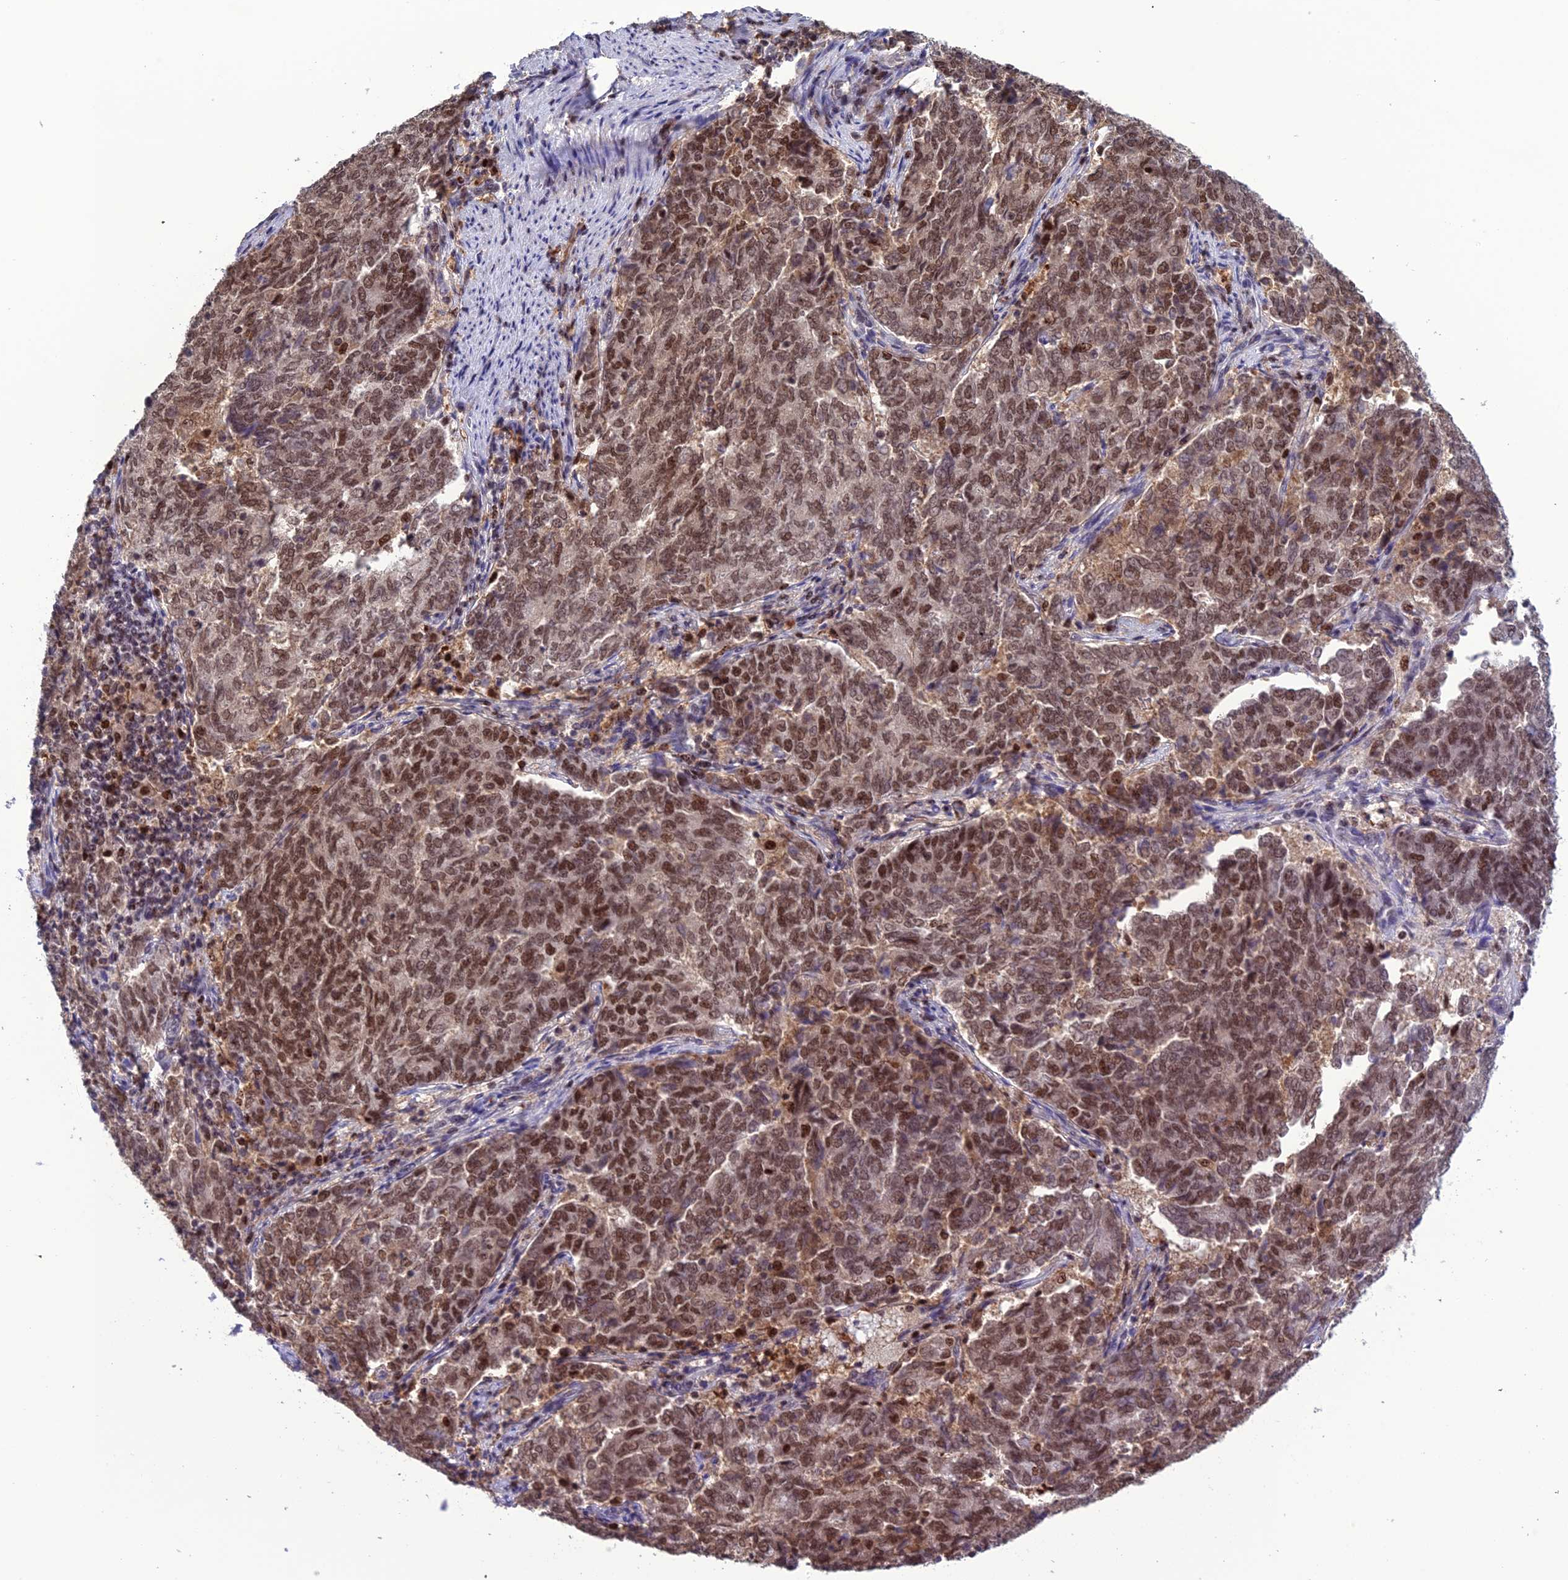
{"staining": {"intensity": "moderate", "quantity": ">75%", "location": "nuclear"}, "tissue": "endometrial cancer", "cell_type": "Tumor cells", "image_type": "cancer", "snomed": [{"axis": "morphology", "description": "Adenocarcinoma, NOS"}, {"axis": "topography", "description": "Endometrium"}], "caption": "The micrograph exhibits a brown stain indicating the presence of a protein in the nuclear of tumor cells in endometrial cancer.", "gene": "MIS12", "patient": {"sex": "female", "age": 80}}